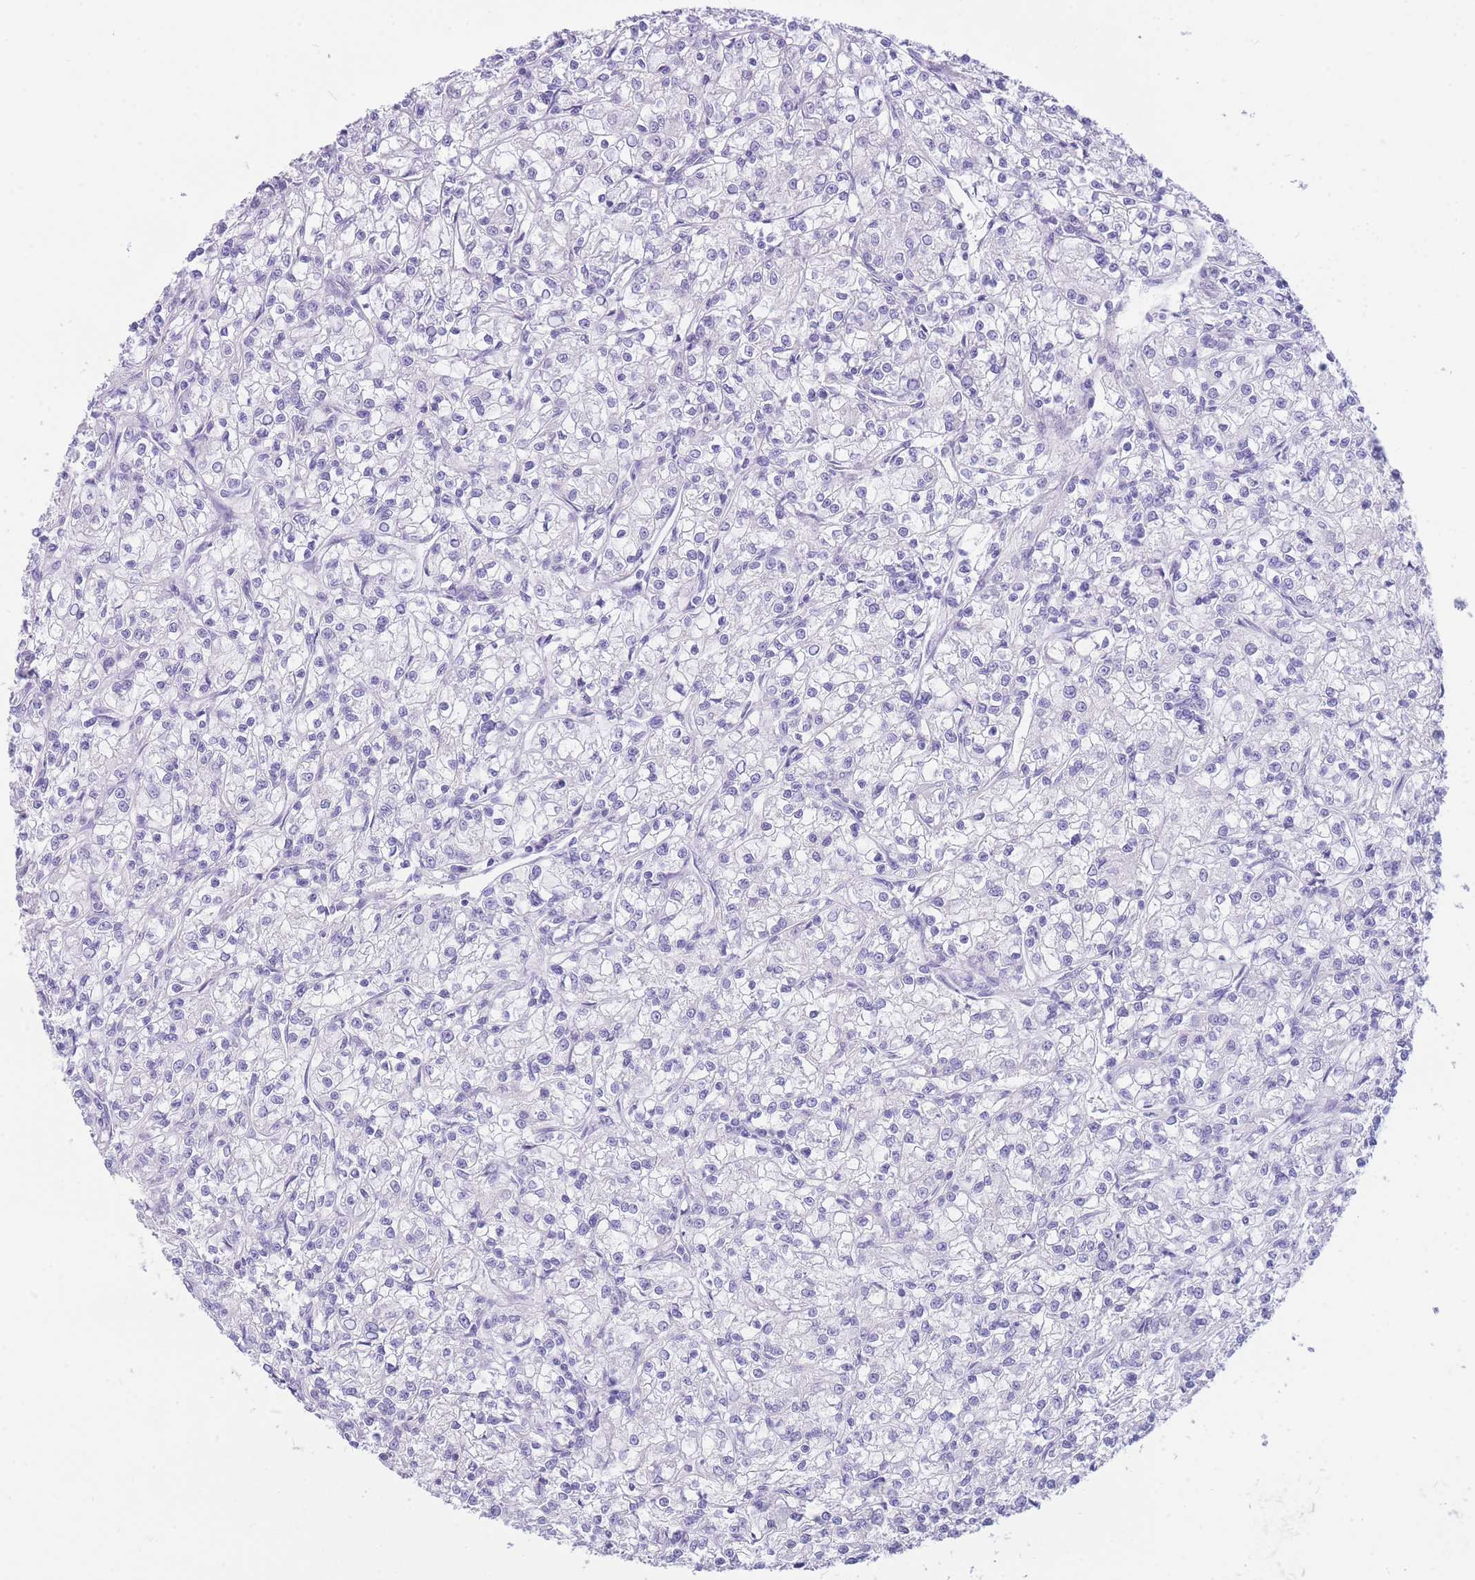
{"staining": {"intensity": "negative", "quantity": "none", "location": "none"}, "tissue": "renal cancer", "cell_type": "Tumor cells", "image_type": "cancer", "snomed": [{"axis": "morphology", "description": "Adenocarcinoma, NOS"}, {"axis": "topography", "description": "Kidney"}], "caption": "A histopathology image of human renal cancer (adenocarcinoma) is negative for staining in tumor cells.", "gene": "ZNF311", "patient": {"sex": "female", "age": 59}}